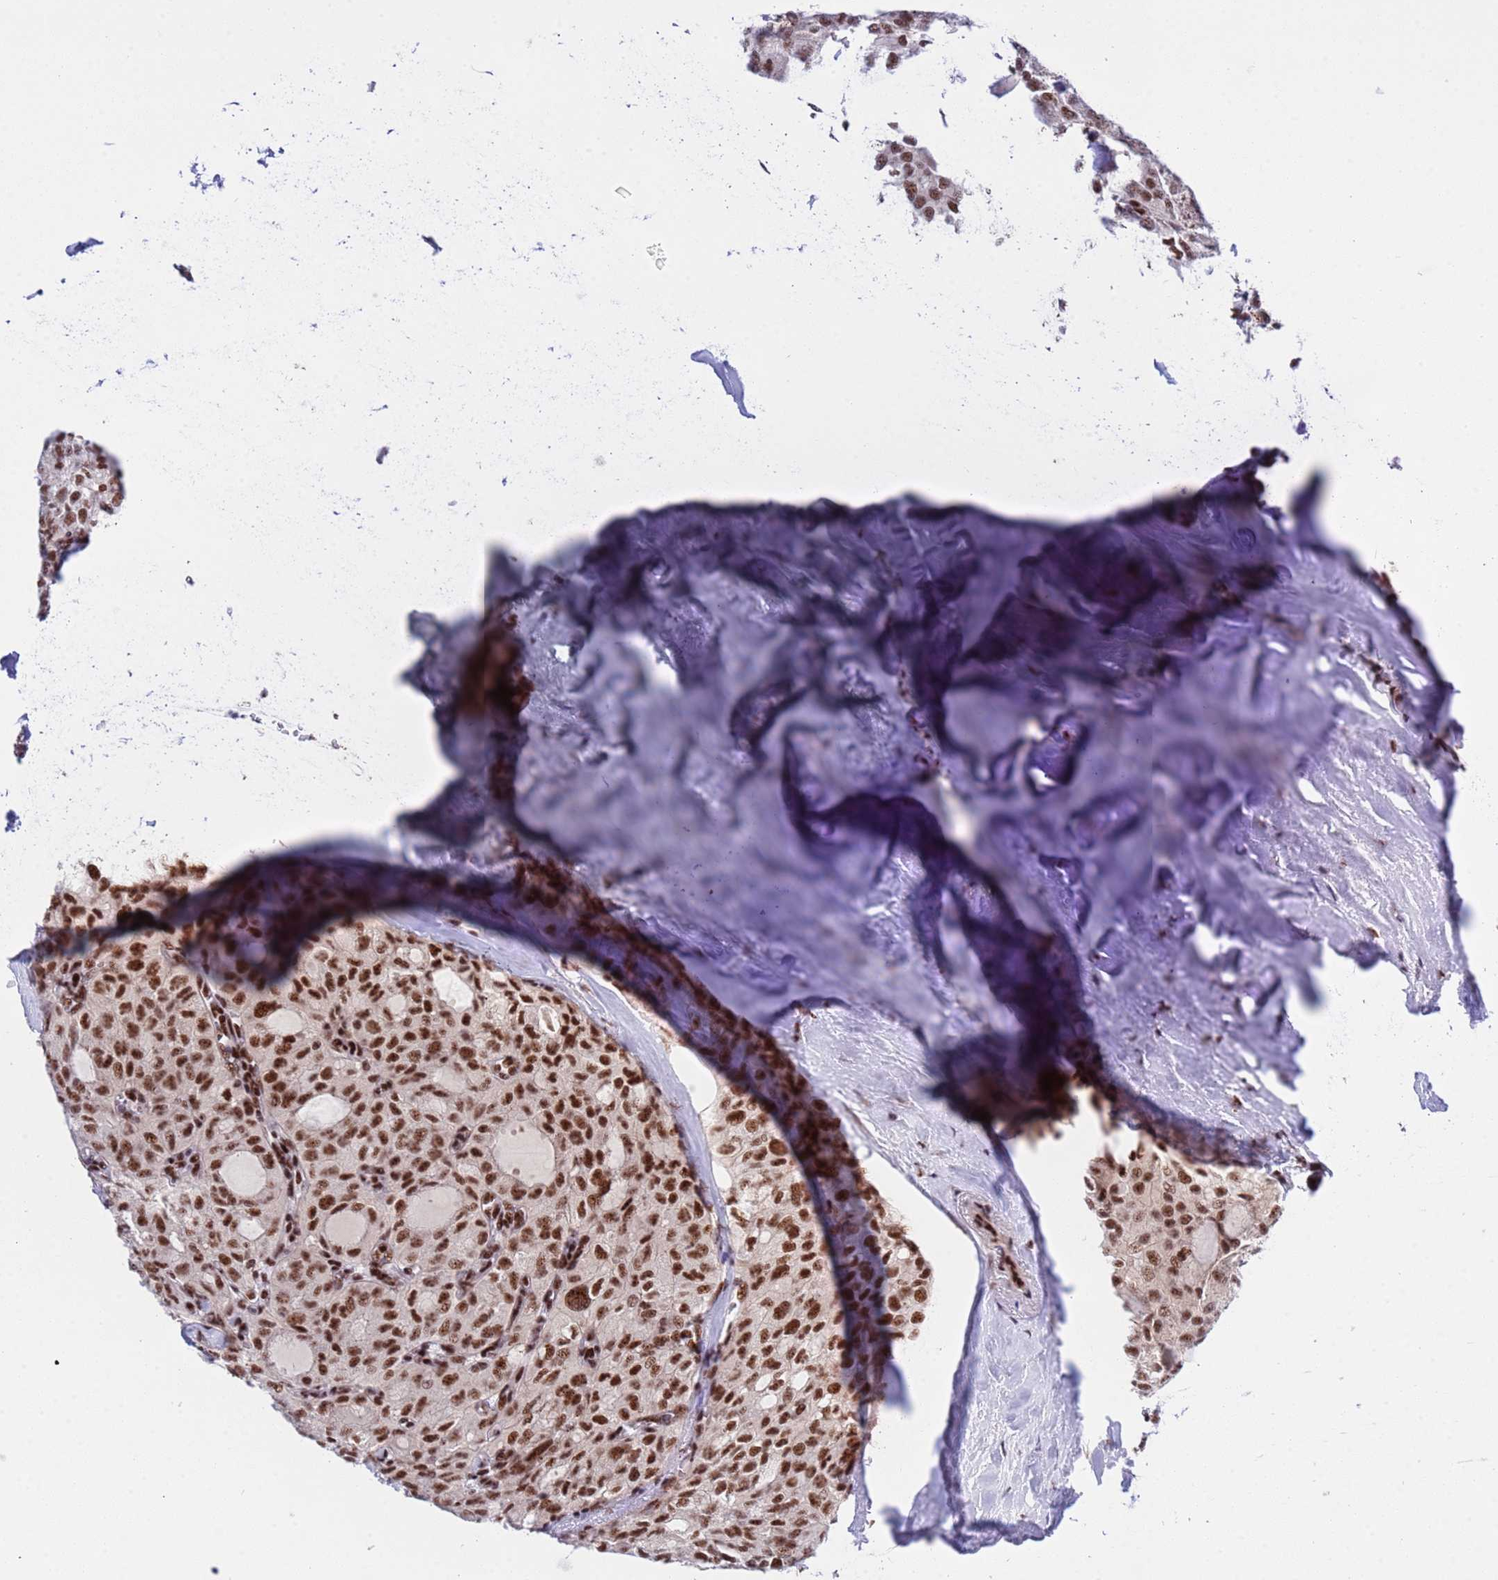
{"staining": {"intensity": "strong", "quantity": ">75%", "location": "nuclear"}, "tissue": "thyroid cancer", "cell_type": "Tumor cells", "image_type": "cancer", "snomed": [{"axis": "morphology", "description": "Follicular adenoma carcinoma, NOS"}, {"axis": "topography", "description": "Thyroid gland"}], "caption": "This is an image of immunohistochemistry (IHC) staining of thyroid cancer, which shows strong expression in the nuclear of tumor cells.", "gene": "THOC2", "patient": {"sex": "male", "age": 75}}